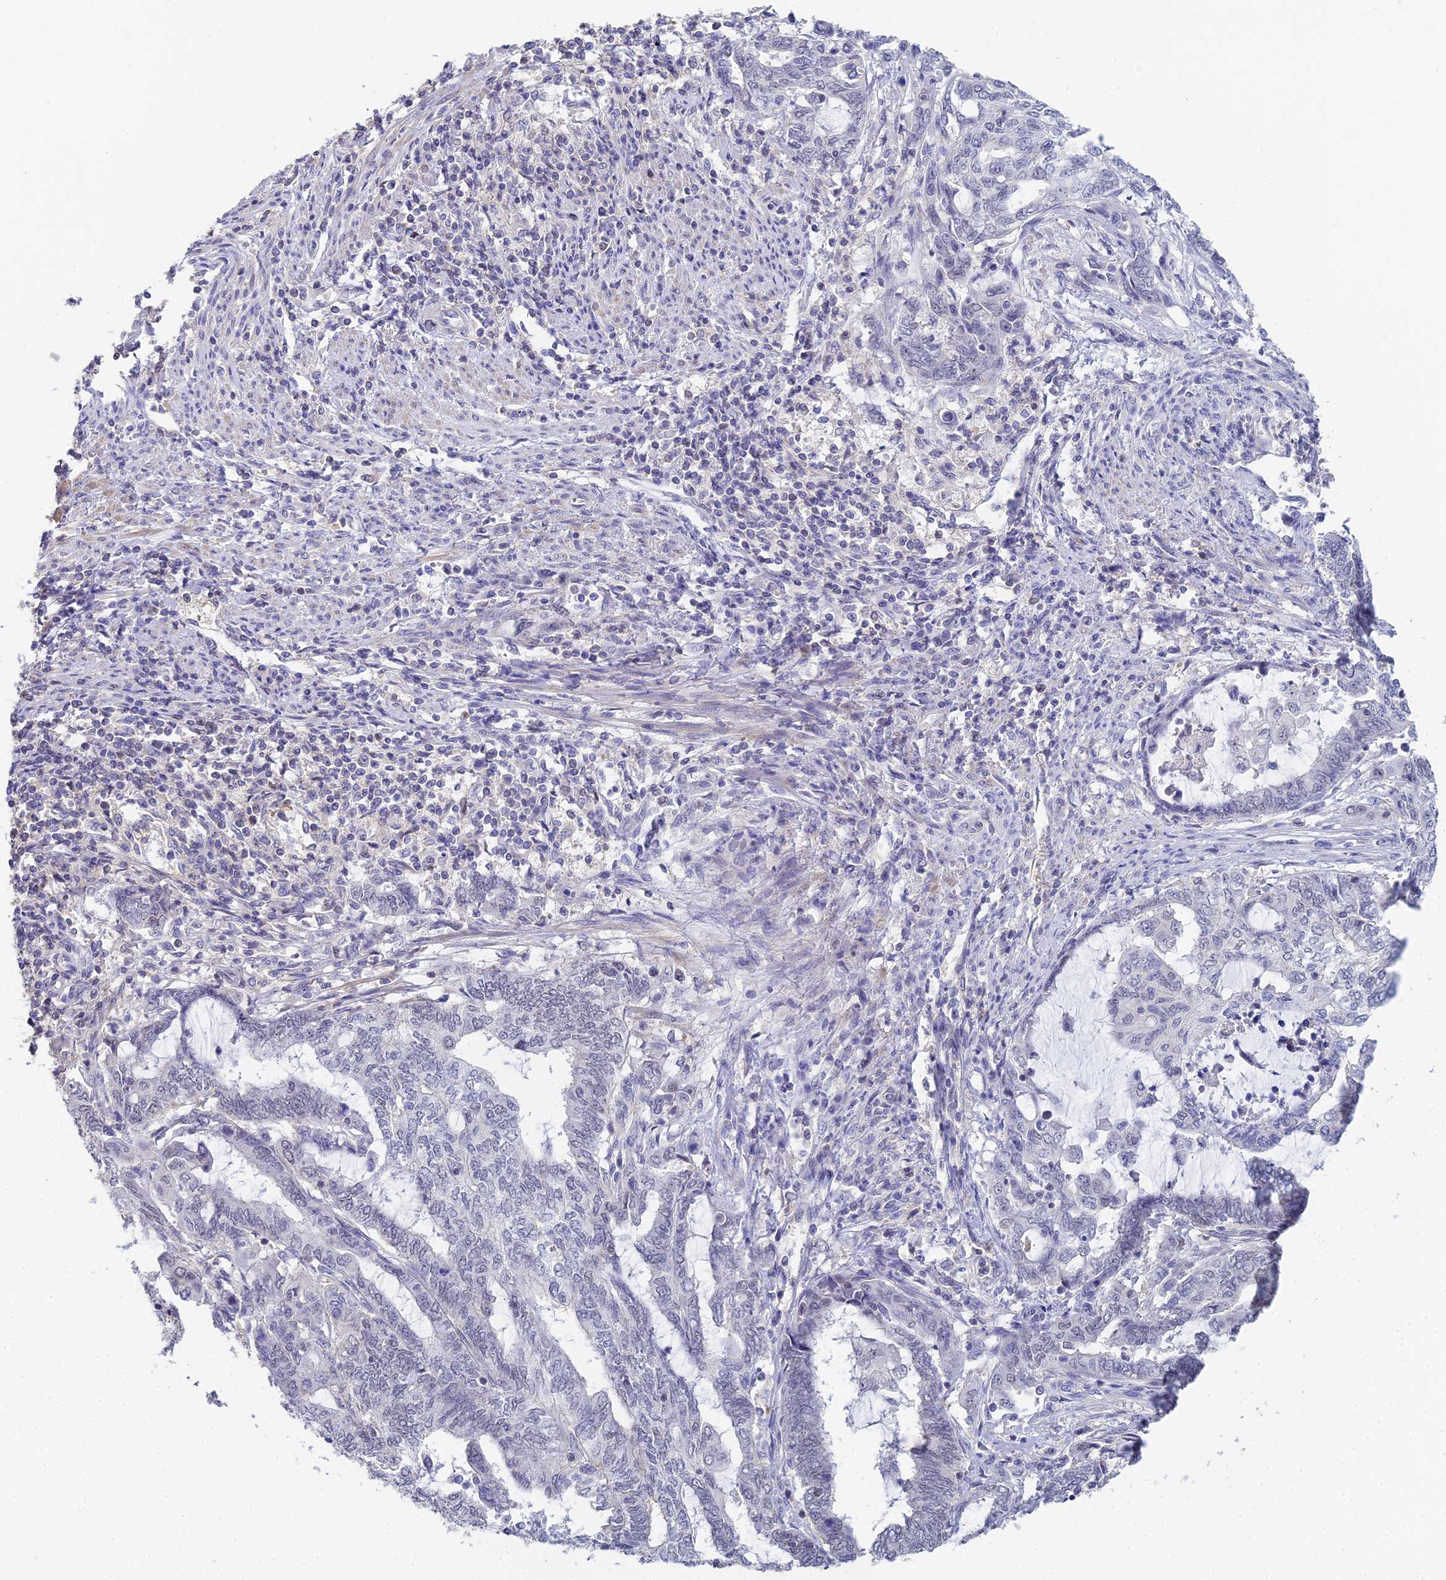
{"staining": {"intensity": "negative", "quantity": "none", "location": "none"}, "tissue": "endometrial cancer", "cell_type": "Tumor cells", "image_type": "cancer", "snomed": [{"axis": "morphology", "description": "Adenocarcinoma, NOS"}, {"axis": "topography", "description": "Uterus"}, {"axis": "topography", "description": "Endometrium"}], "caption": "Tumor cells are negative for brown protein staining in adenocarcinoma (endometrial).", "gene": "MCM2", "patient": {"sex": "female", "age": 70}}